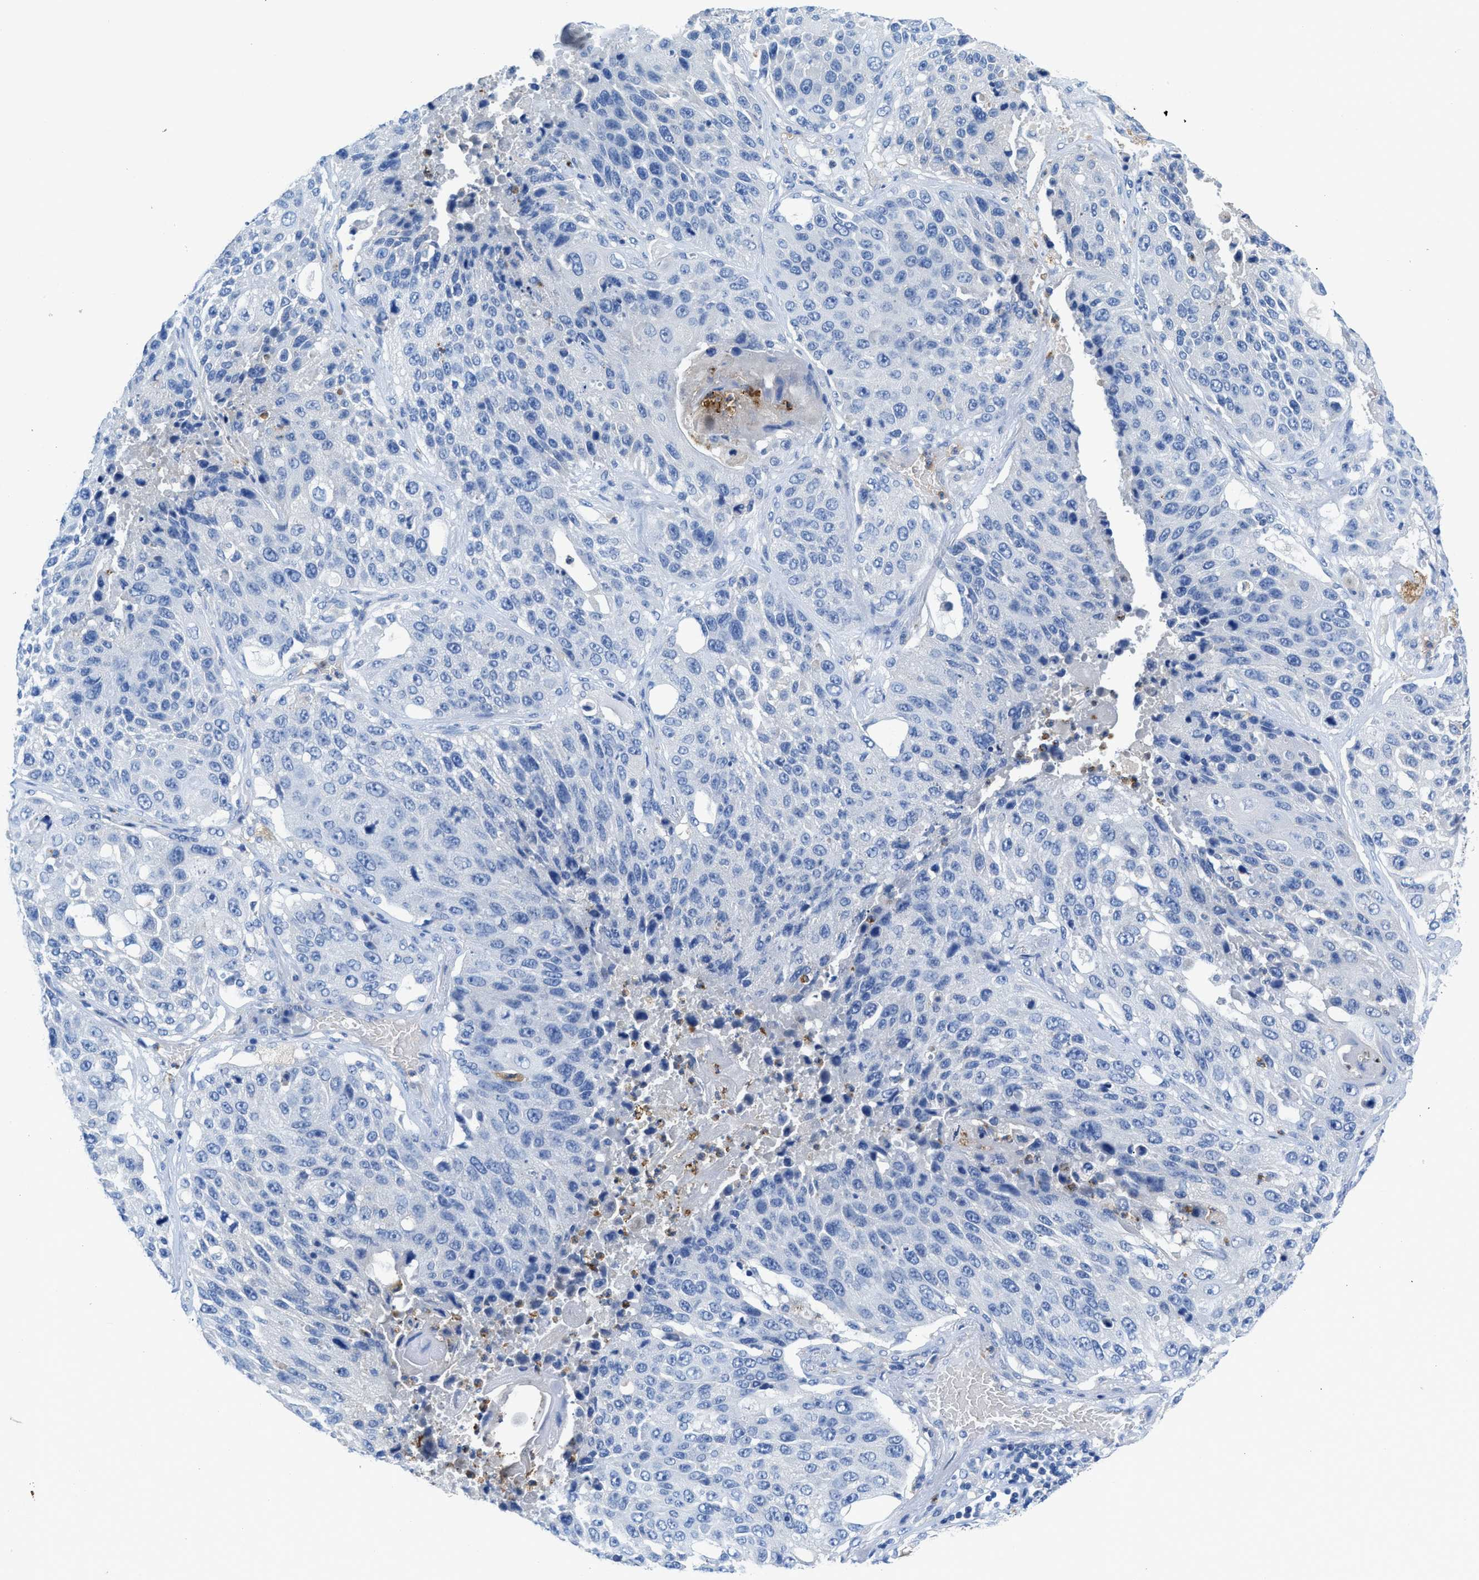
{"staining": {"intensity": "negative", "quantity": "none", "location": "none"}, "tissue": "lung cancer", "cell_type": "Tumor cells", "image_type": "cancer", "snomed": [{"axis": "morphology", "description": "Squamous cell carcinoma, NOS"}, {"axis": "topography", "description": "Lung"}], "caption": "A high-resolution micrograph shows immunohistochemistry (IHC) staining of lung squamous cell carcinoma, which shows no significant expression in tumor cells.", "gene": "NEB", "patient": {"sex": "male", "age": 61}}